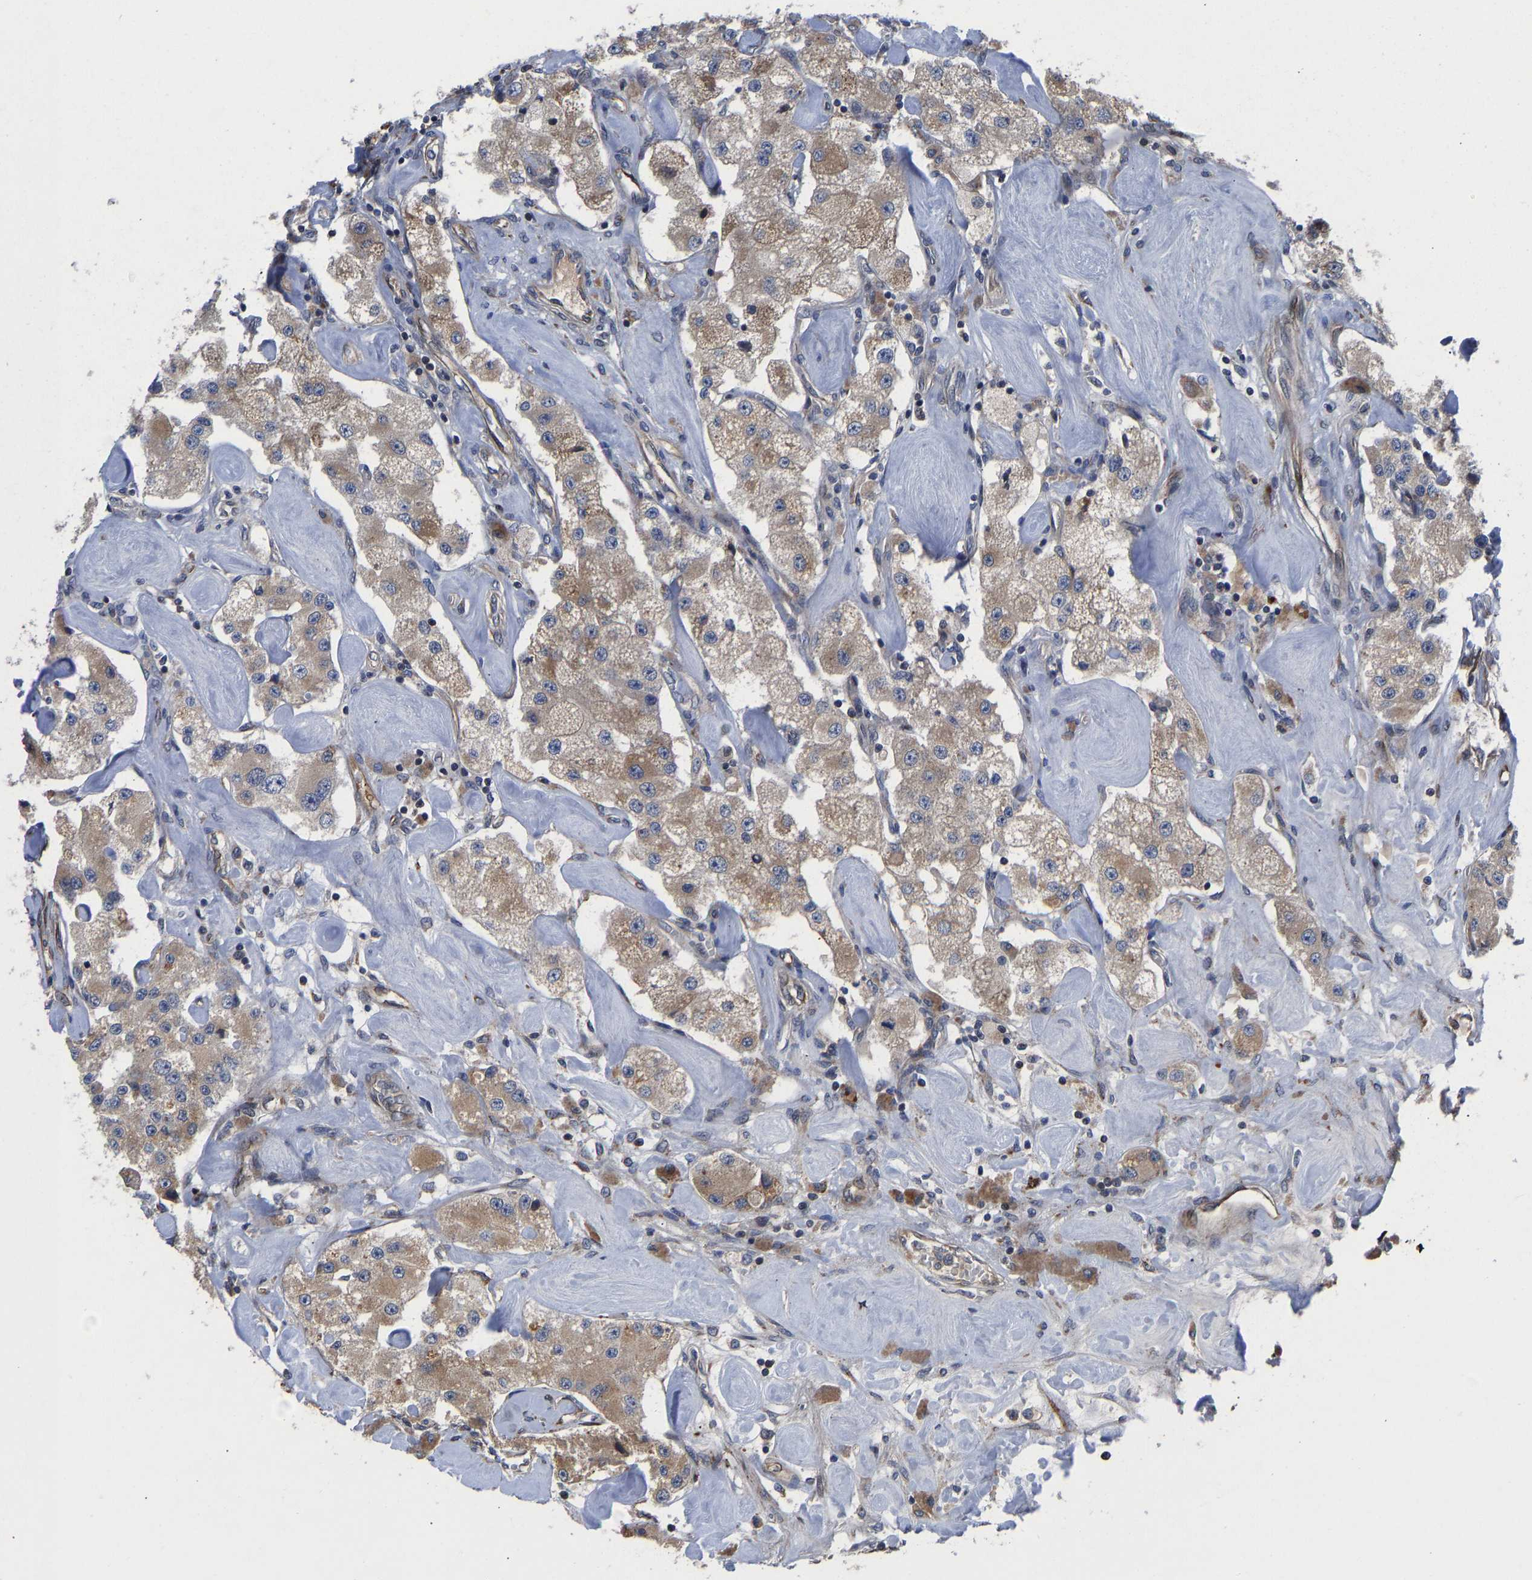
{"staining": {"intensity": "weak", "quantity": ">75%", "location": "cytoplasmic/membranous"}, "tissue": "carcinoid", "cell_type": "Tumor cells", "image_type": "cancer", "snomed": [{"axis": "morphology", "description": "Carcinoid, malignant, NOS"}, {"axis": "topography", "description": "Pancreas"}], "caption": "Carcinoid was stained to show a protein in brown. There is low levels of weak cytoplasmic/membranous staining in approximately >75% of tumor cells.", "gene": "FRRS1", "patient": {"sex": "male", "age": 41}}